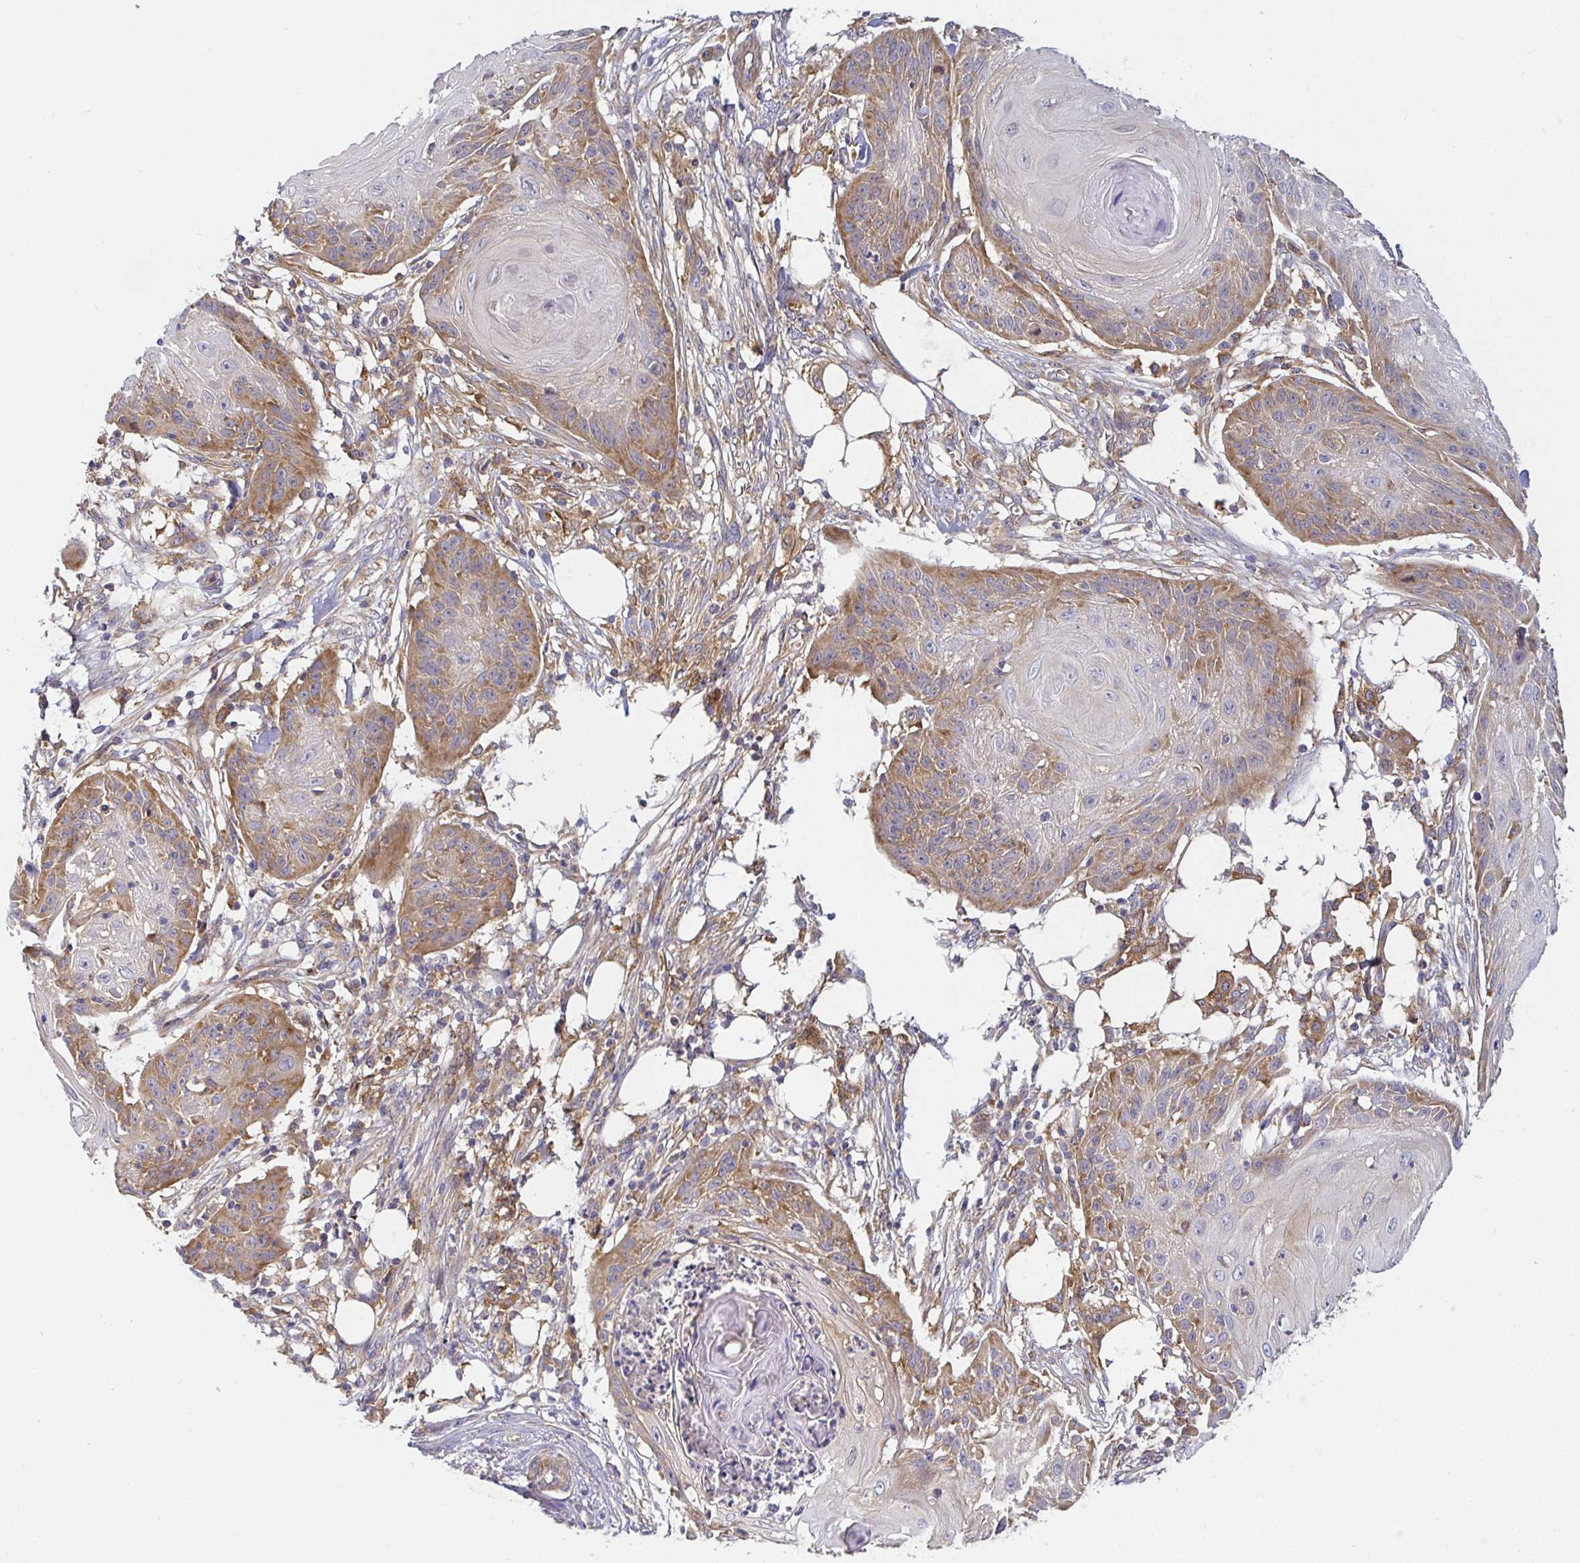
{"staining": {"intensity": "moderate", "quantity": "25%-75%", "location": "cytoplasmic/membranous"}, "tissue": "skin cancer", "cell_type": "Tumor cells", "image_type": "cancer", "snomed": [{"axis": "morphology", "description": "Squamous cell carcinoma, NOS"}, {"axis": "topography", "description": "Skin"}], "caption": "Tumor cells display medium levels of moderate cytoplasmic/membranous expression in about 25%-75% of cells in human skin cancer (squamous cell carcinoma). (DAB (3,3'-diaminobenzidine) IHC with brightfield microscopy, high magnification).", "gene": "SNX8", "patient": {"sex": "female", "age": 88}}